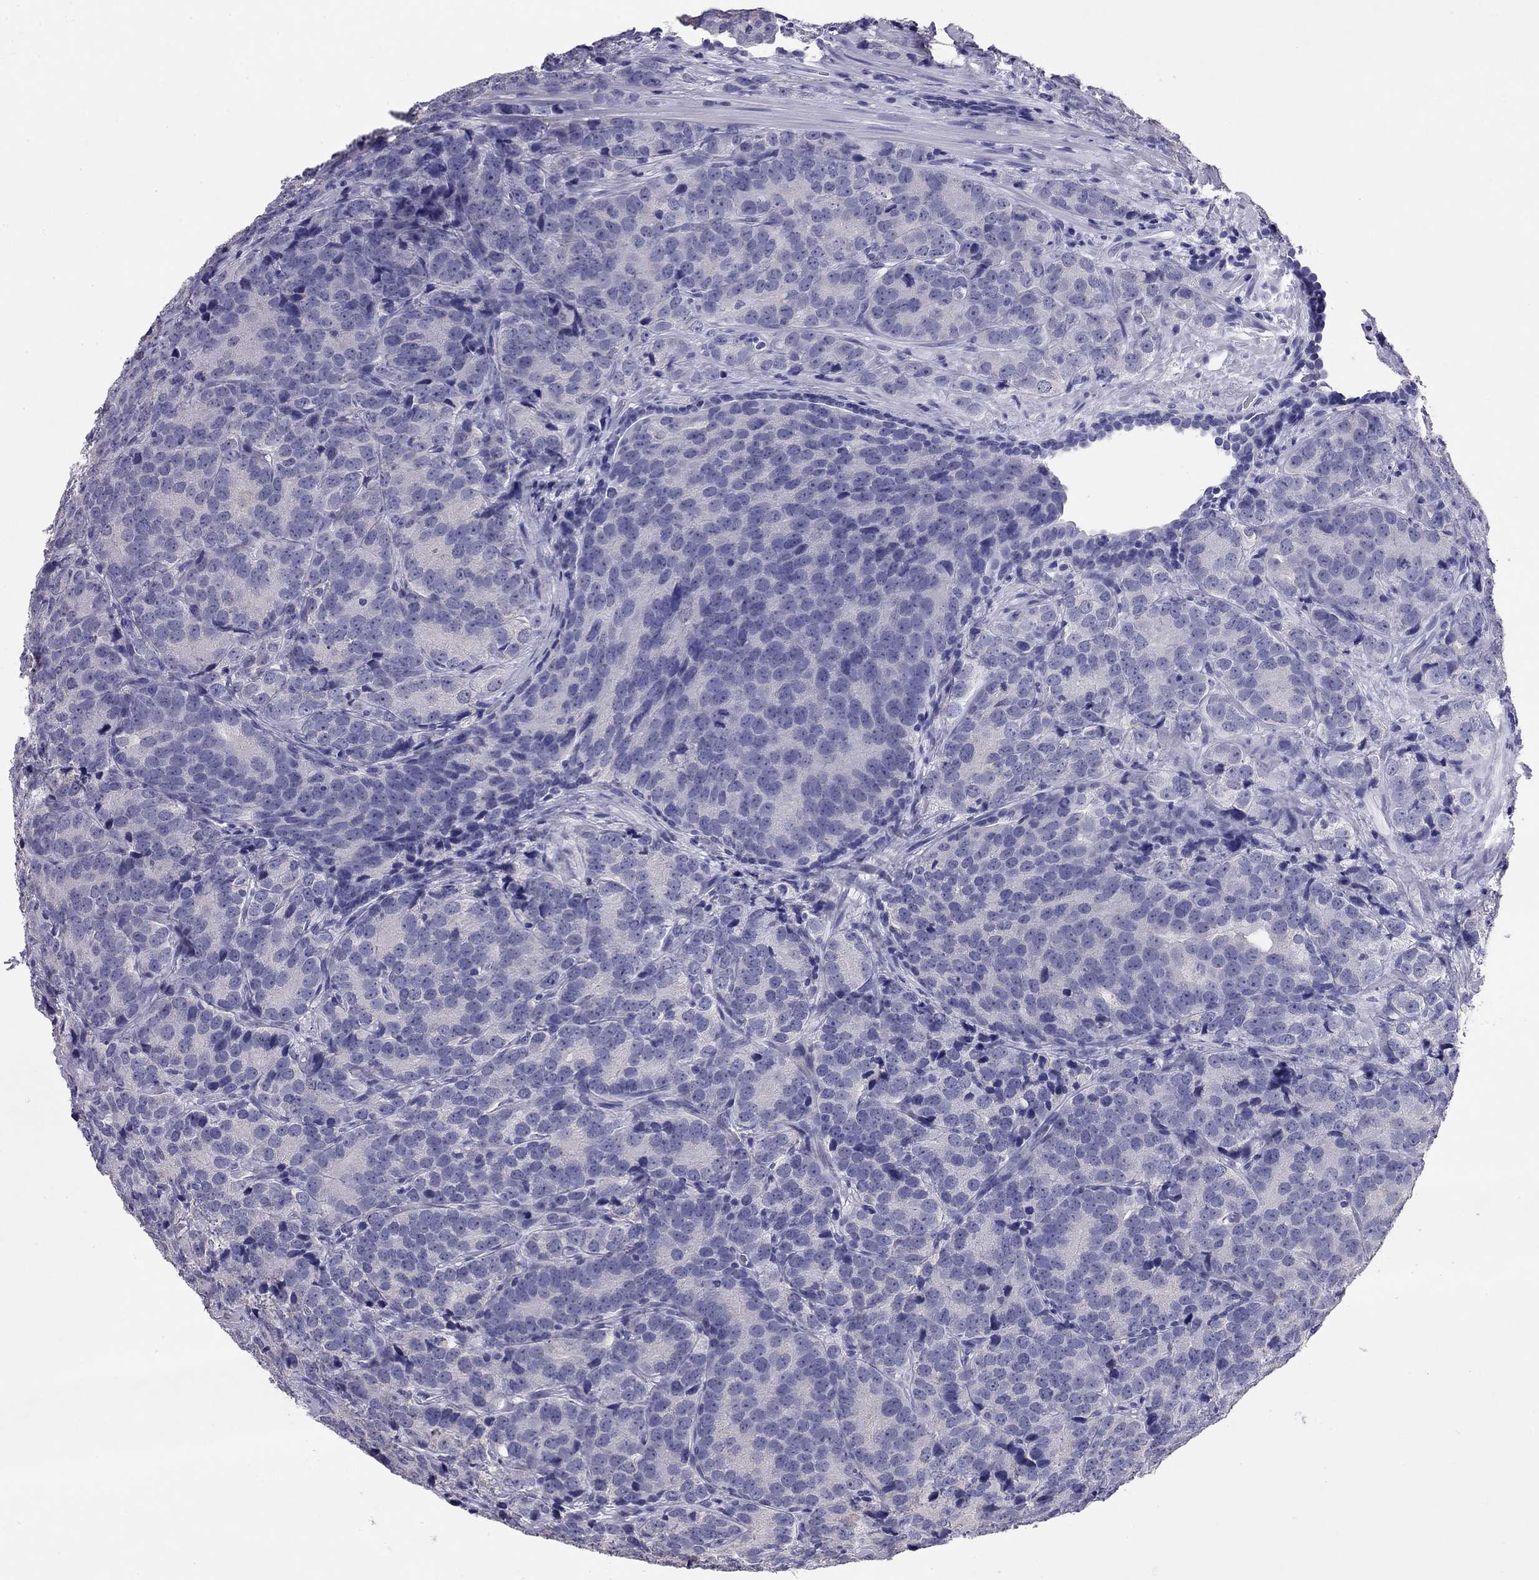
{"staining": {"intensity": "negative", "quantity": "none", "location": "none"}, "tissue": "prostate cancer", "cell_type": "Tumor cells", "image_type": "cancer", "snomed": [{"axis": "morphology", "description": "Adenocarcinoma, NOS"}, {"axis": "topography", "description": "Prostate"}], "caption": "Histopathology image shows no significant protein positivity in tumor cells of adenocarcinoma (prostate). (DAB immunohistochemistry, high magnification).", "gene": "ODF4", "patient": {"sex": "male", "age": 71}}